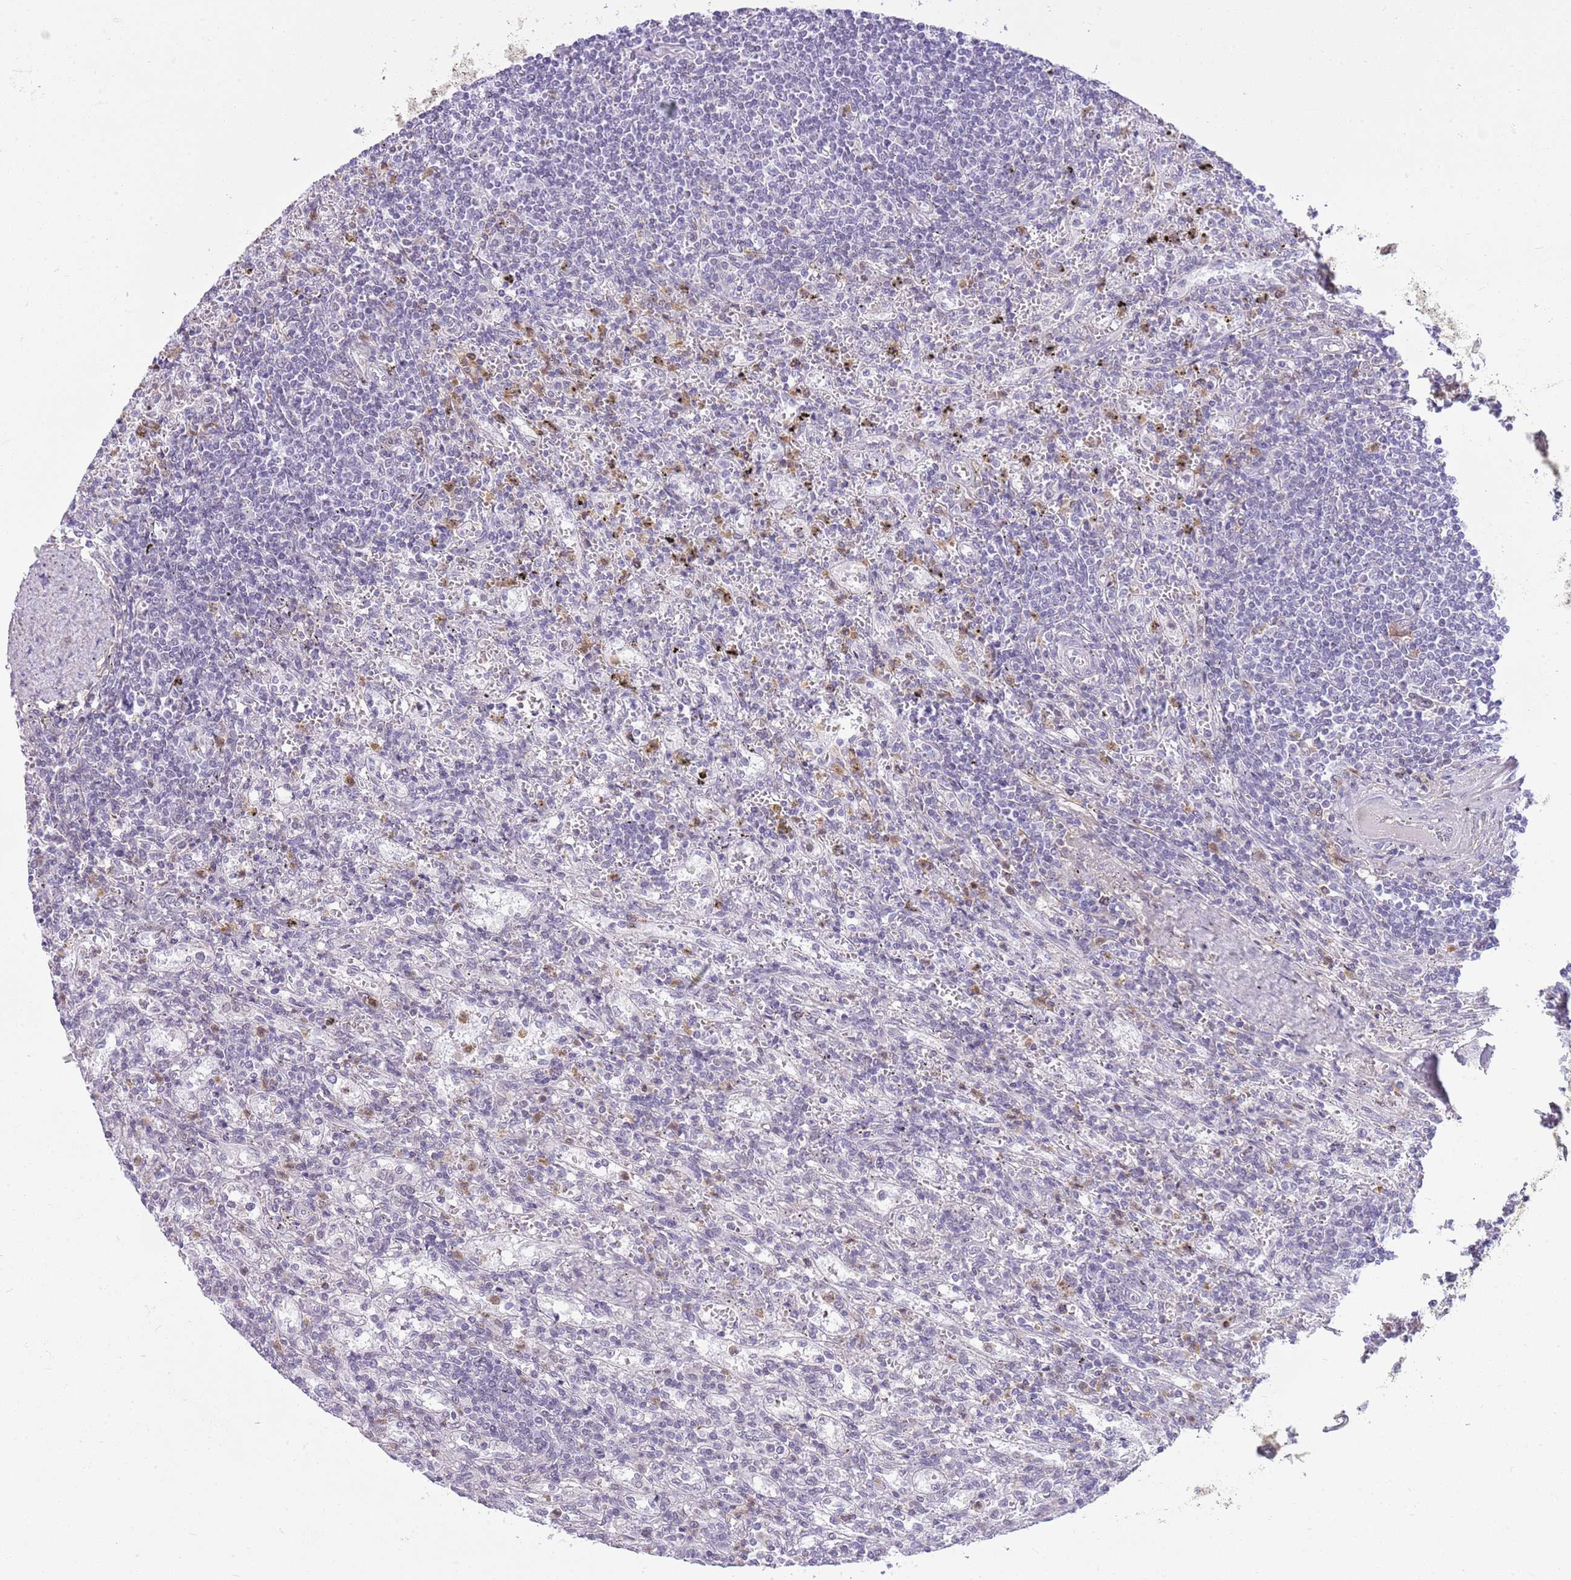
{"staining": {"intensity": "negative", "quantity": "none", "location": "none"}, "tissue": "lymphoma", "cell_type": "Tumor cells", "image_type": "cancer", "snomed": [{"axis": "morphology", "description": "Malignant lymphoma, non-Hodgkin's type, Low grade"}, {"axis": "topography", "description": "Spleen"}], "caption": "A high-resolution image shows IHC staining of malignant lymphoma, non-Hodgkin's type (low-grade), which demonstrates no significant positivity in tumor cells.", "gene": "DHX32", "patient": {"sex": "male", "age": 76}}